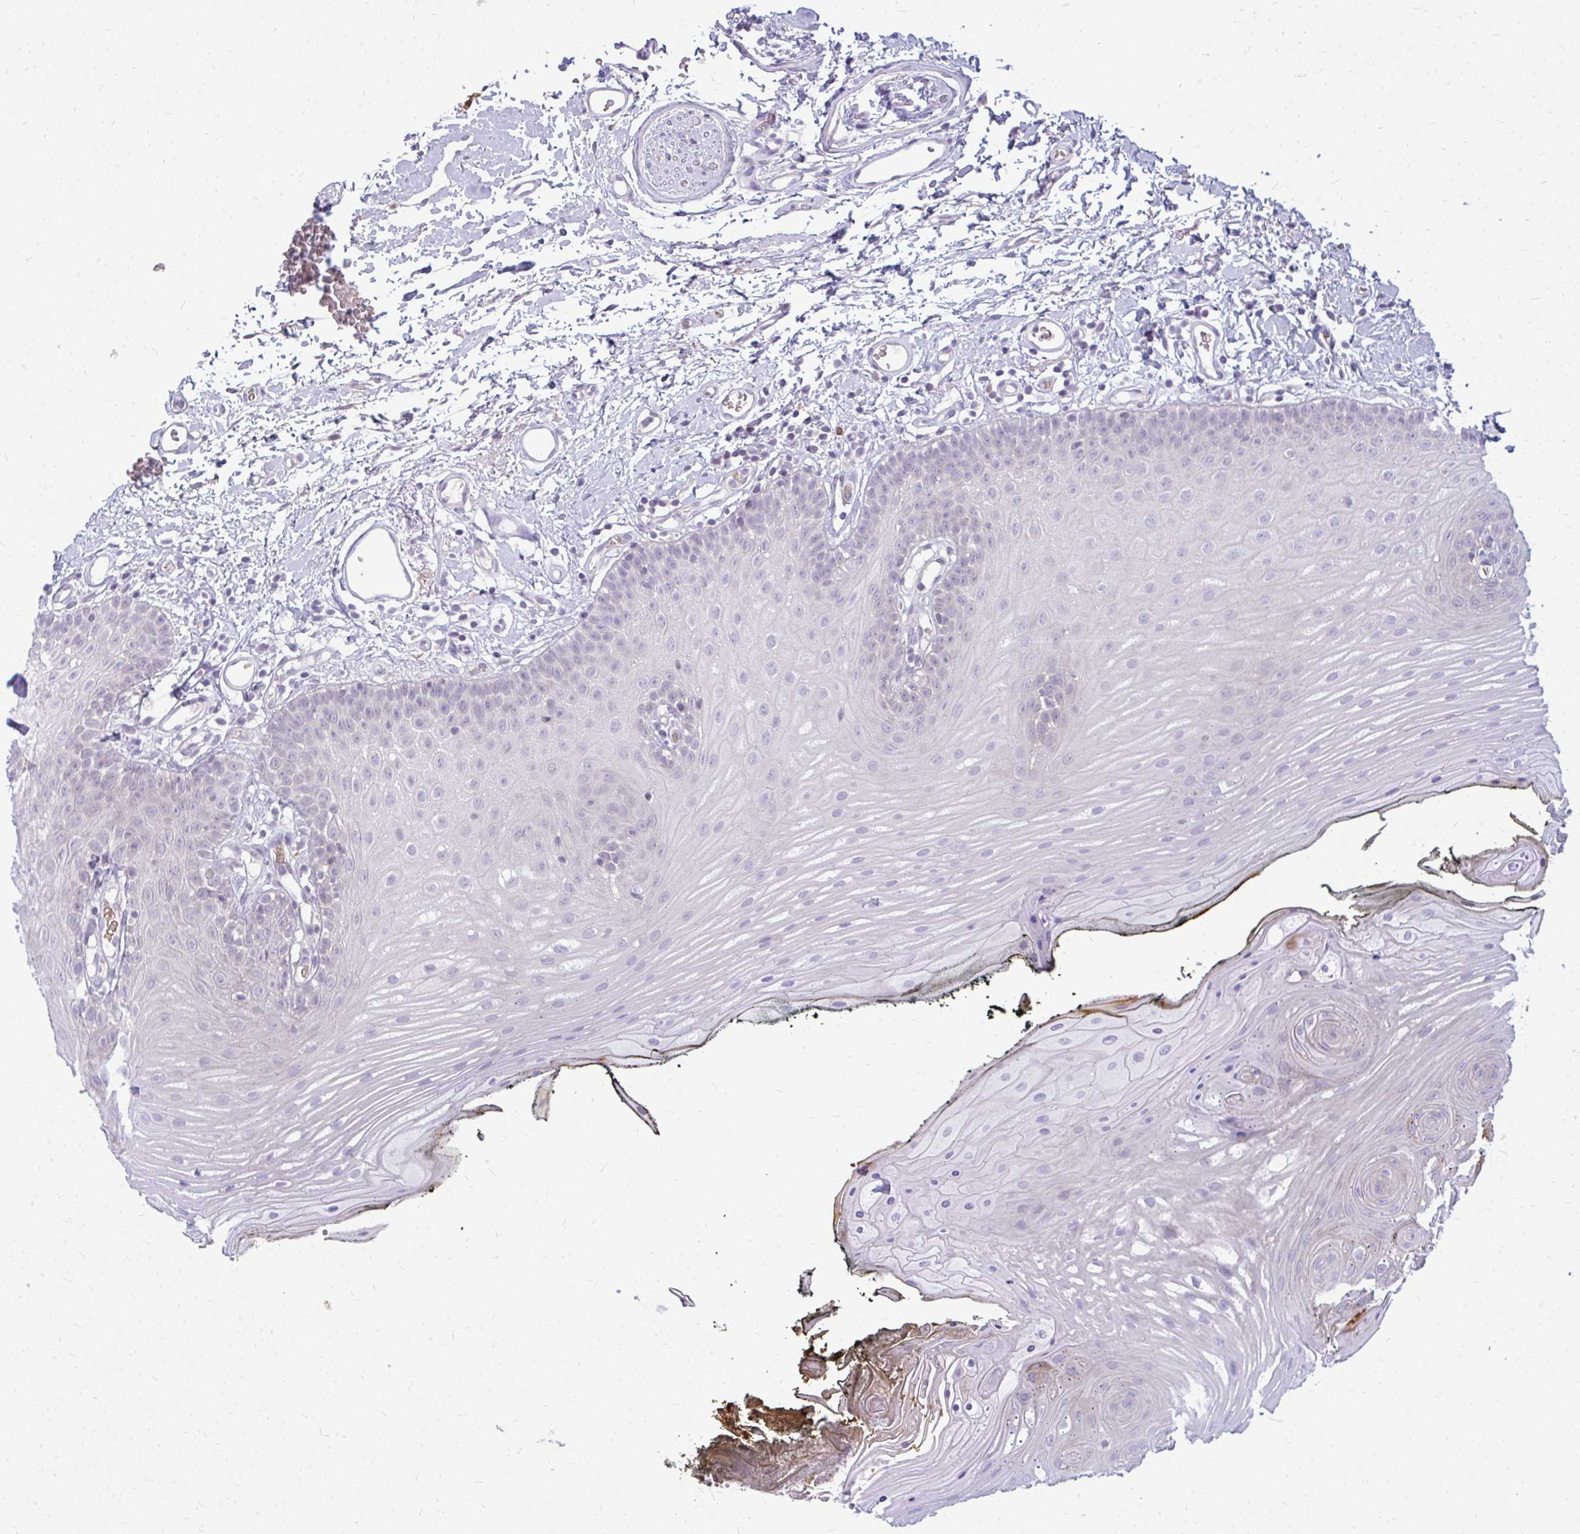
{"staining": {"intensity": "negative", "quantity": "none", "location": "none"}, "tissue": "oral mucosa", "cell_type": "Squamous epithelial cells", "image_type": "normal", "snomed": [{"axis": "morphology", "description": "Normal tissue, NOS"}, {"axis": "morphology", "description": "Squamous cell carcinoma, NOS"}, {"axis": "topography", "description": "Oral tissue"}, {"axis": "topography", "description": "Head-Neck"}], "caption": "There is no significant expression in squamous epithelial cells of oral mucosa. (DAB (3,3'-diaminobenzidine) immunohistochemistry visualized using brightfield microscopy, high magnification).", "gene": "ZSCAN25", "patient": {"sex": "female", "age": 81}}